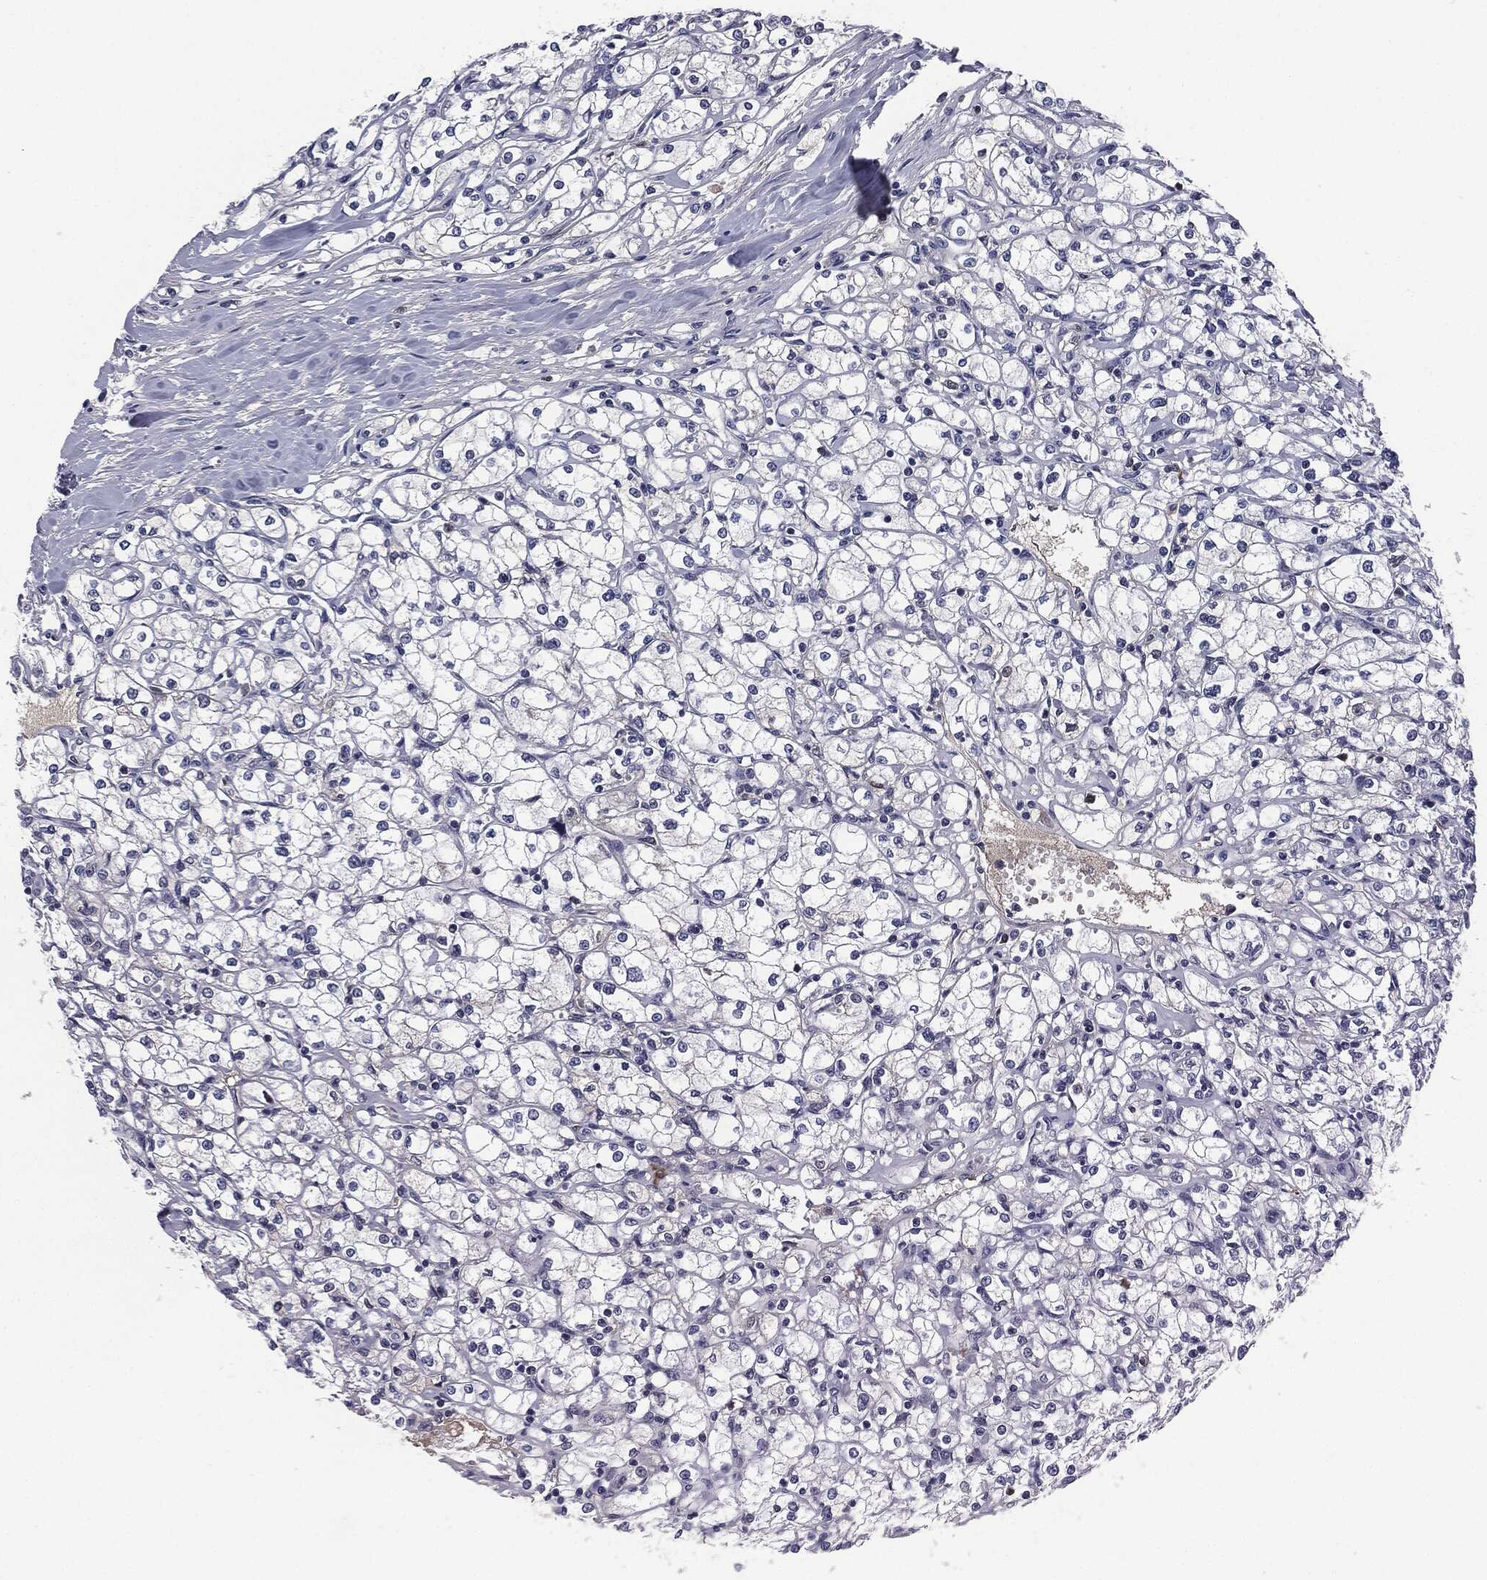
{"staining": {"intensity": "negative", "quantity": "none", "location": "none"}, "tissue": "renal cancer", "cell_type": "Tumor cells", "image_type": "cancer", "snomed": [{"axis": "morphology", "description": "Adenocarcinoma, NOS"}, {"axis": "topography", "description": "Kidney"}], "caption": "An immunohistochemistry photomicrograph of renal cancer (adenocarcinoma) is shown. There is no staining in tumor cells of renal cancer (adenocarcinoma).", "gene": "SIGLEC7", "patient": {"sex": "male", "age": 67}}